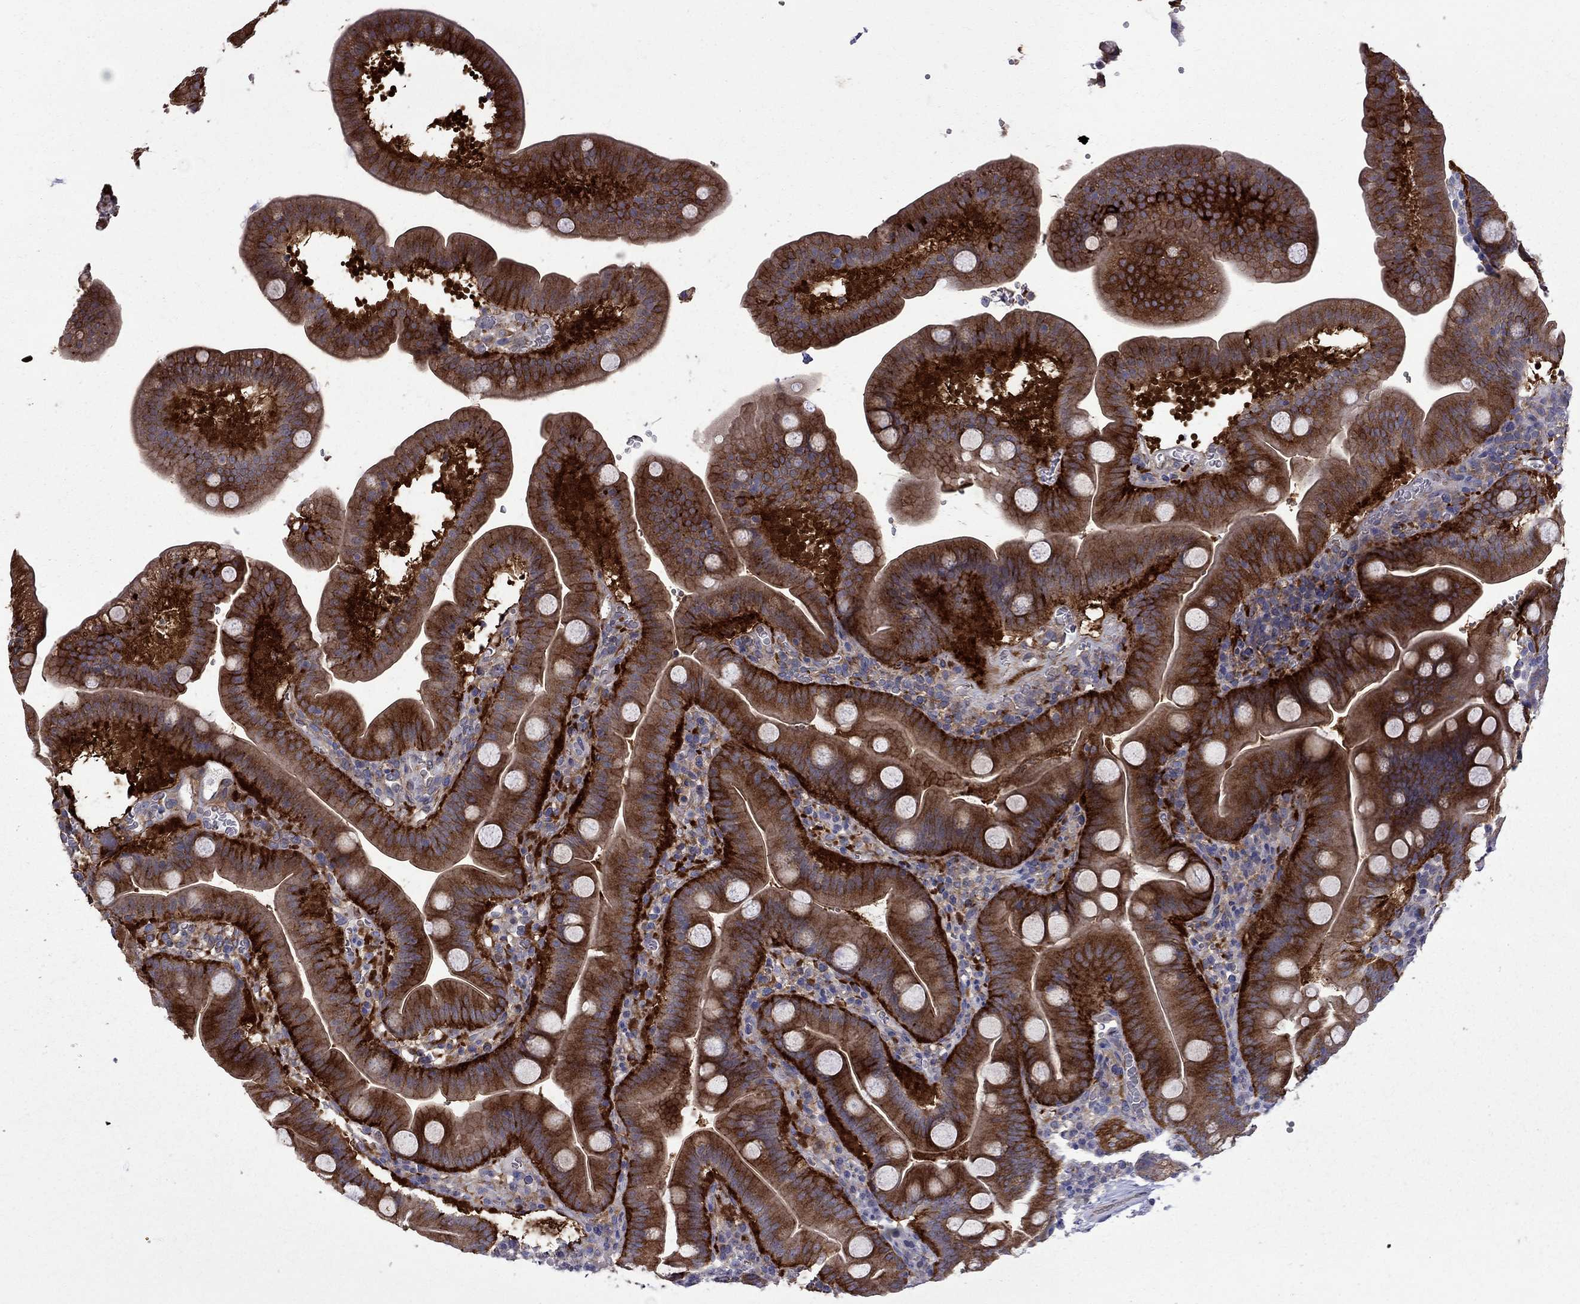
{"staining": {"intensity": "strong", "quantity": "25%-75%", "location": "cytoplasmic/membranous"}, "tissue": "duodenum", "cell_type": "Glandular cells", "image_type": "normal", "snomed": [{"axis": "morphology", "description": "Normal tissue, NOS"}, {"axis": "topography", "description": "Duodenum"}], "caption": "Protein staining of unremarkable duodenum exhibits strong cytoplasmic/membranous expression in approximately 25%-75% of glandular cells.", "gene": "EIF4E3", "patient": {"sex": "male", "age": 59}}